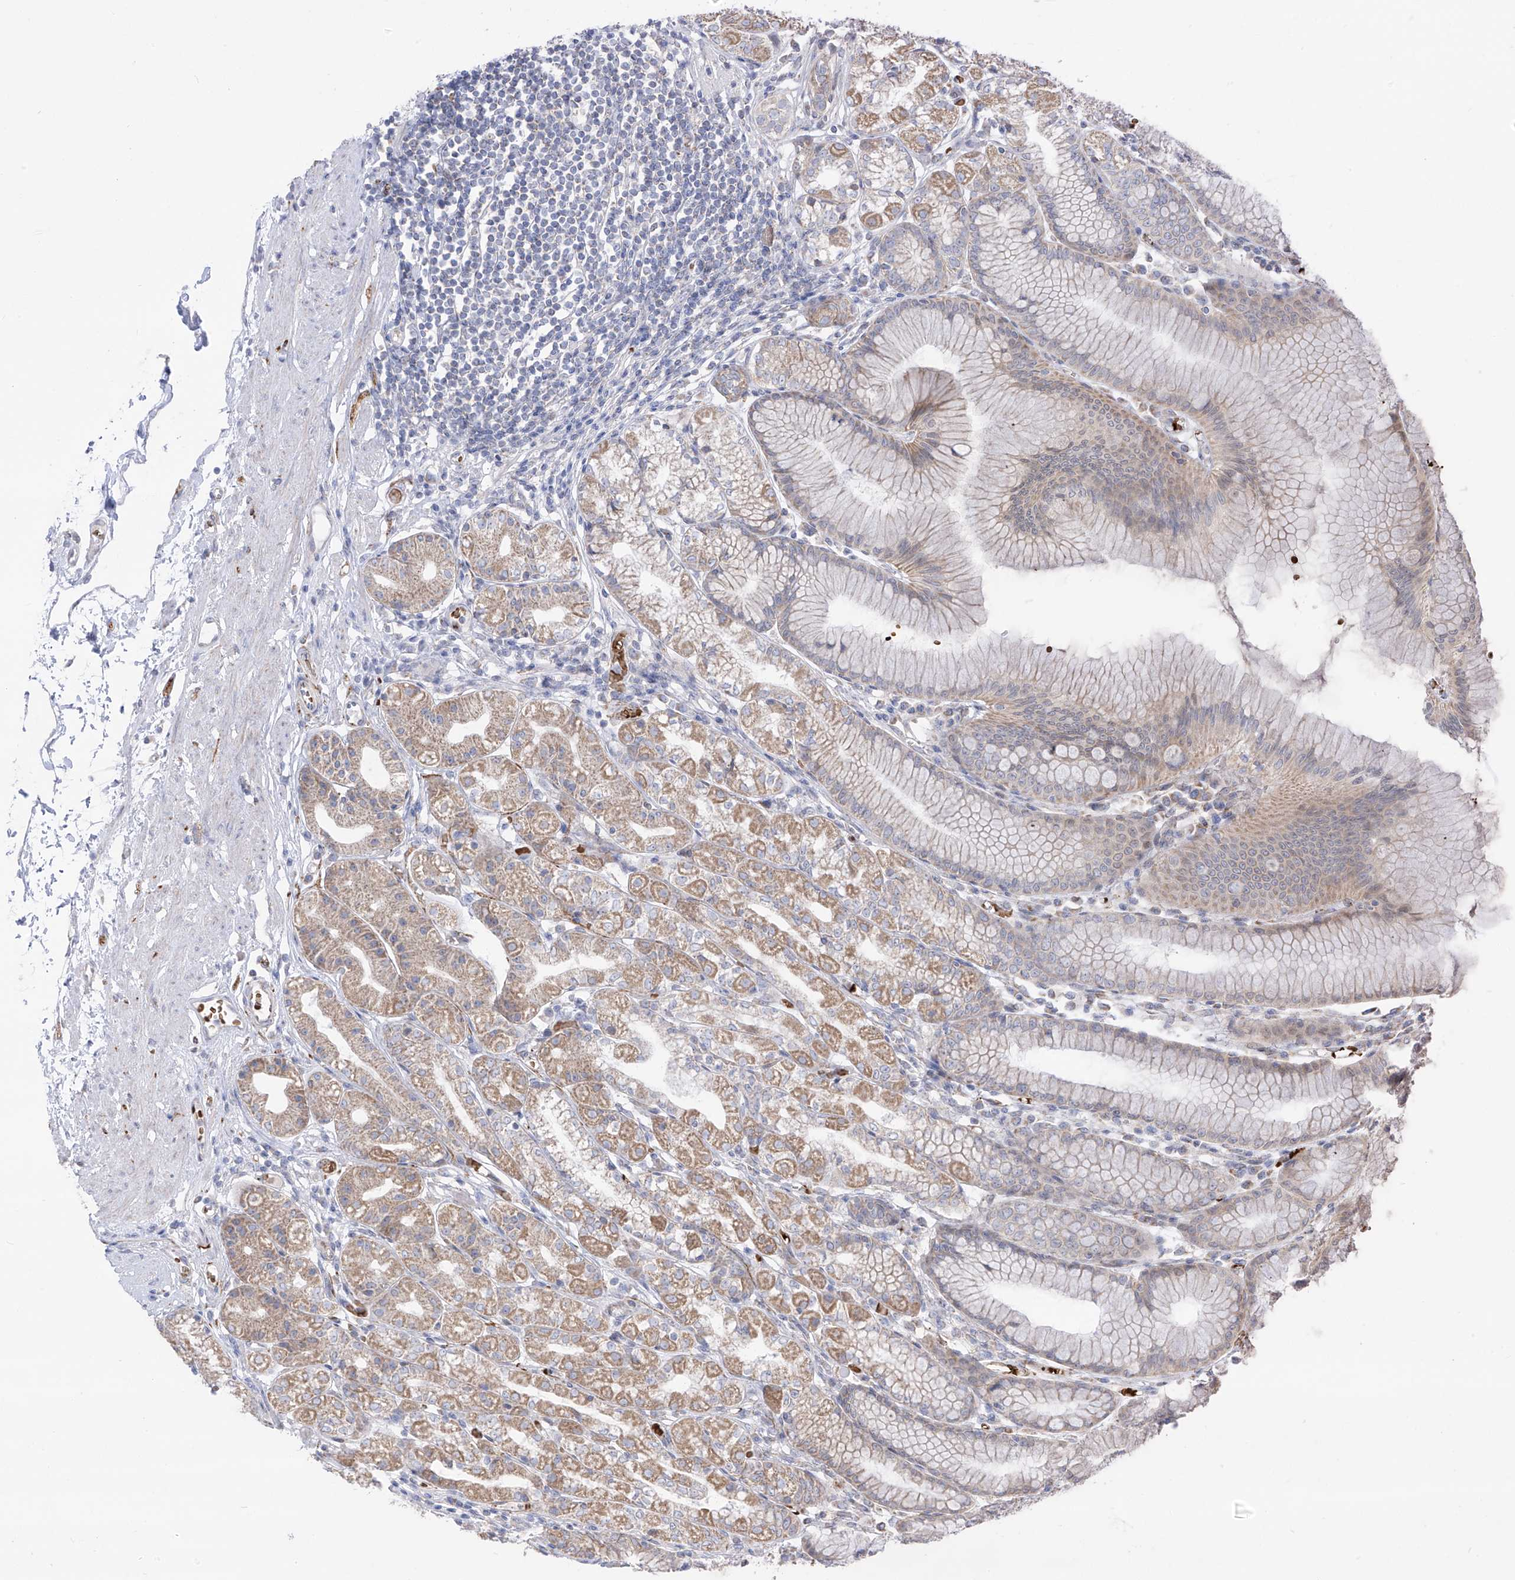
{"staining": {"intensity": "moderate", "quantity": "<25%", "location": "cytoplasmic/membranous"}, "tissue": "stomach", "cell_type": "Glandular cells", "image_type": "normal", "snomed": [{"axis": "morphology", "description": "Normal tissue, NOS"}, {"axis": "topography", "description": "Stomach"}], "caption": "A photomicrograph of stomach stained for a protein reveals moderate cytoplasmic/membranous brown staining in glandular cells. The staining is performed using DAB brown chromogen to label protein expression. The nuclei are counter-stained blue using hematoxylin.", "gene": "ARHGEF40", "patient": {"sex": "female", "age": 57}}